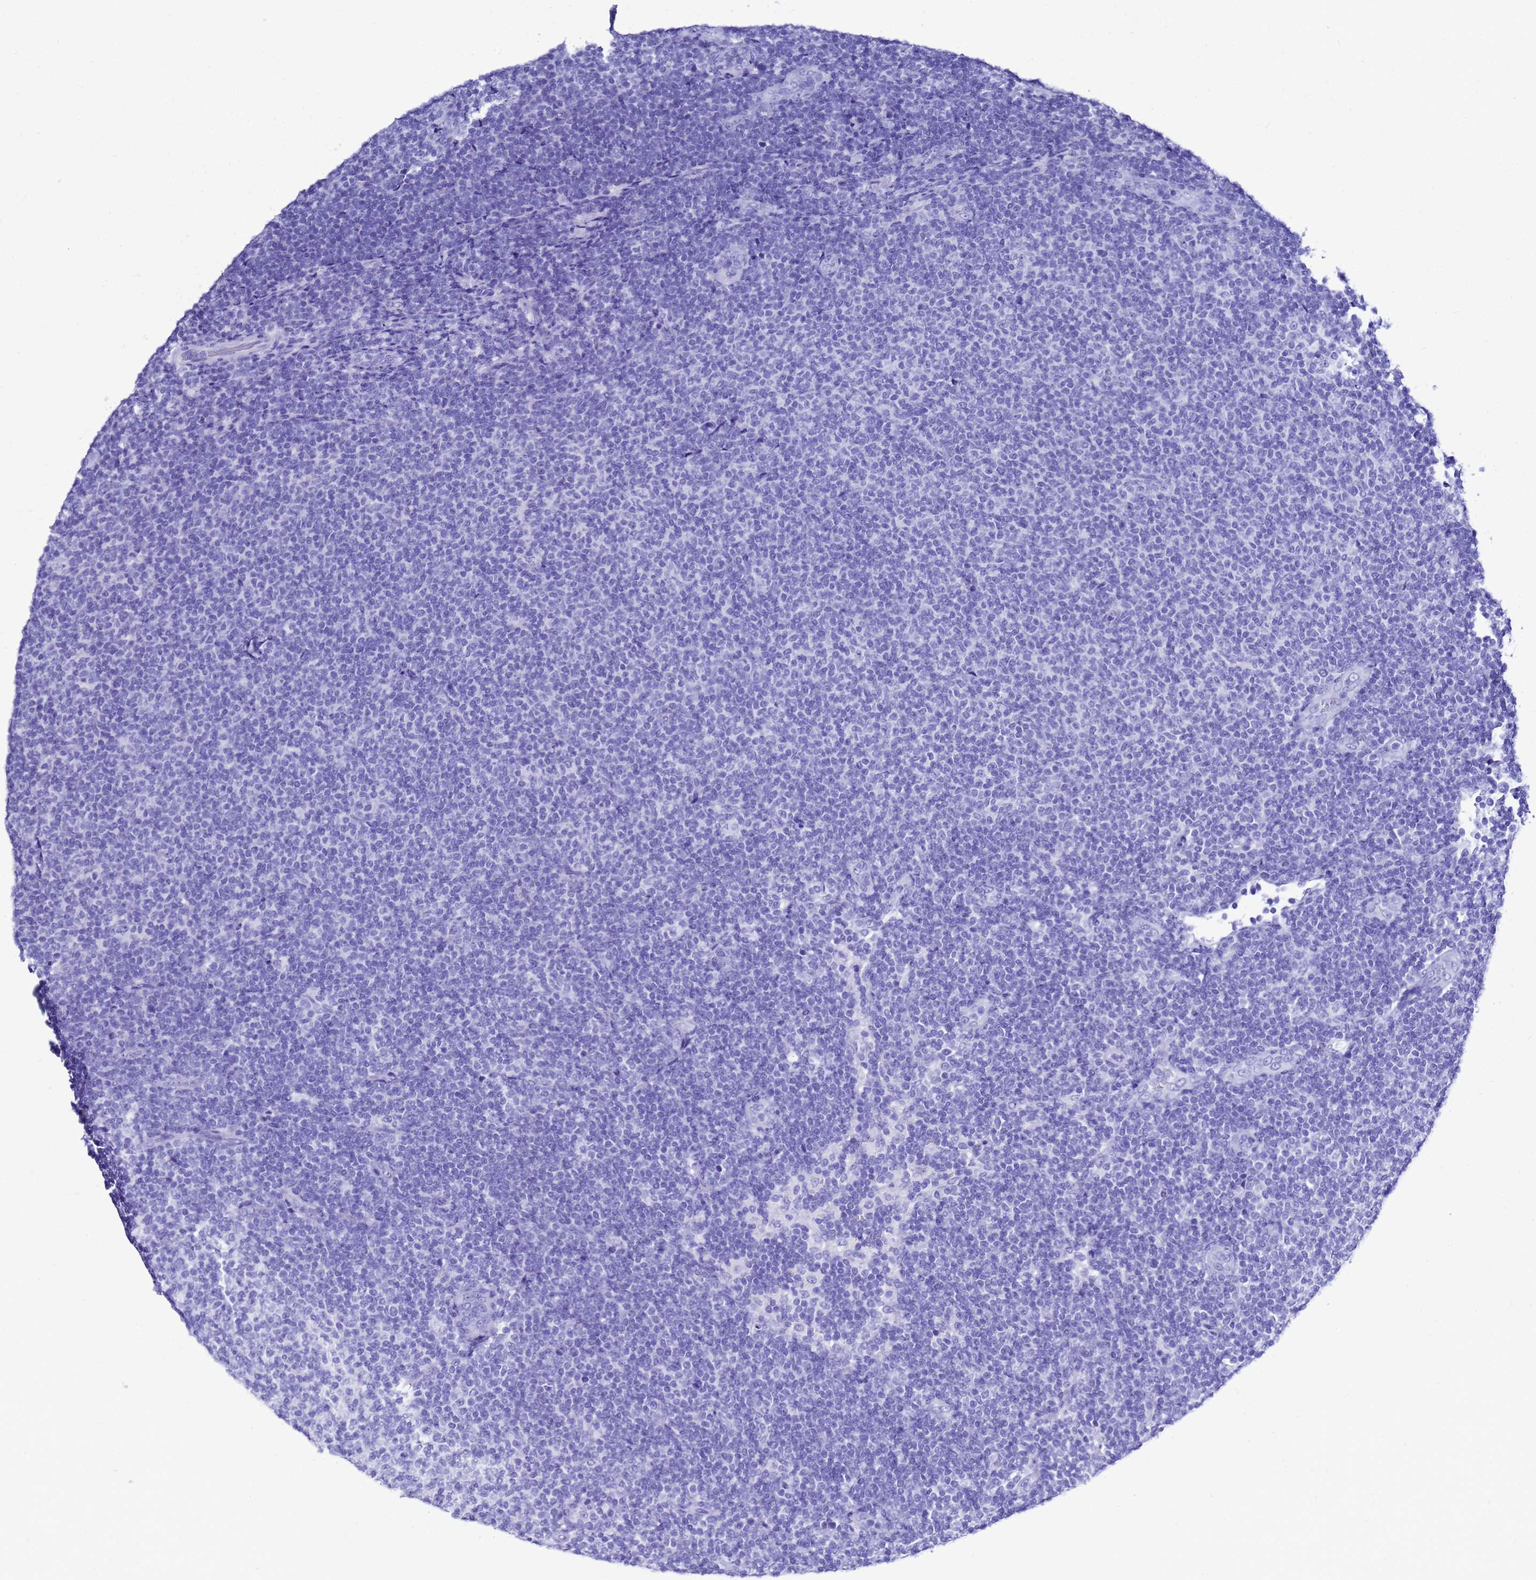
{"staining": {"intensity": "negative", "quantity": "none", "location": "none"}, "tissue": "lymphoma", "cell_type": "Tumor cells", "image_type": "cancer", "snomed": [{"axis": "morphology", "description": "Malignant lymphoma, non-Hodgkin's type, Low grade"}, {"axis": "topography", "description": "Lymph node"}], "caption": "An immunohistochemistry photomicrograph of lymphoma is shown. There is no staining in tumor cells of lymphoma.", "gene": "LIPF", "patient": {"sex": "male", "age": 66}}